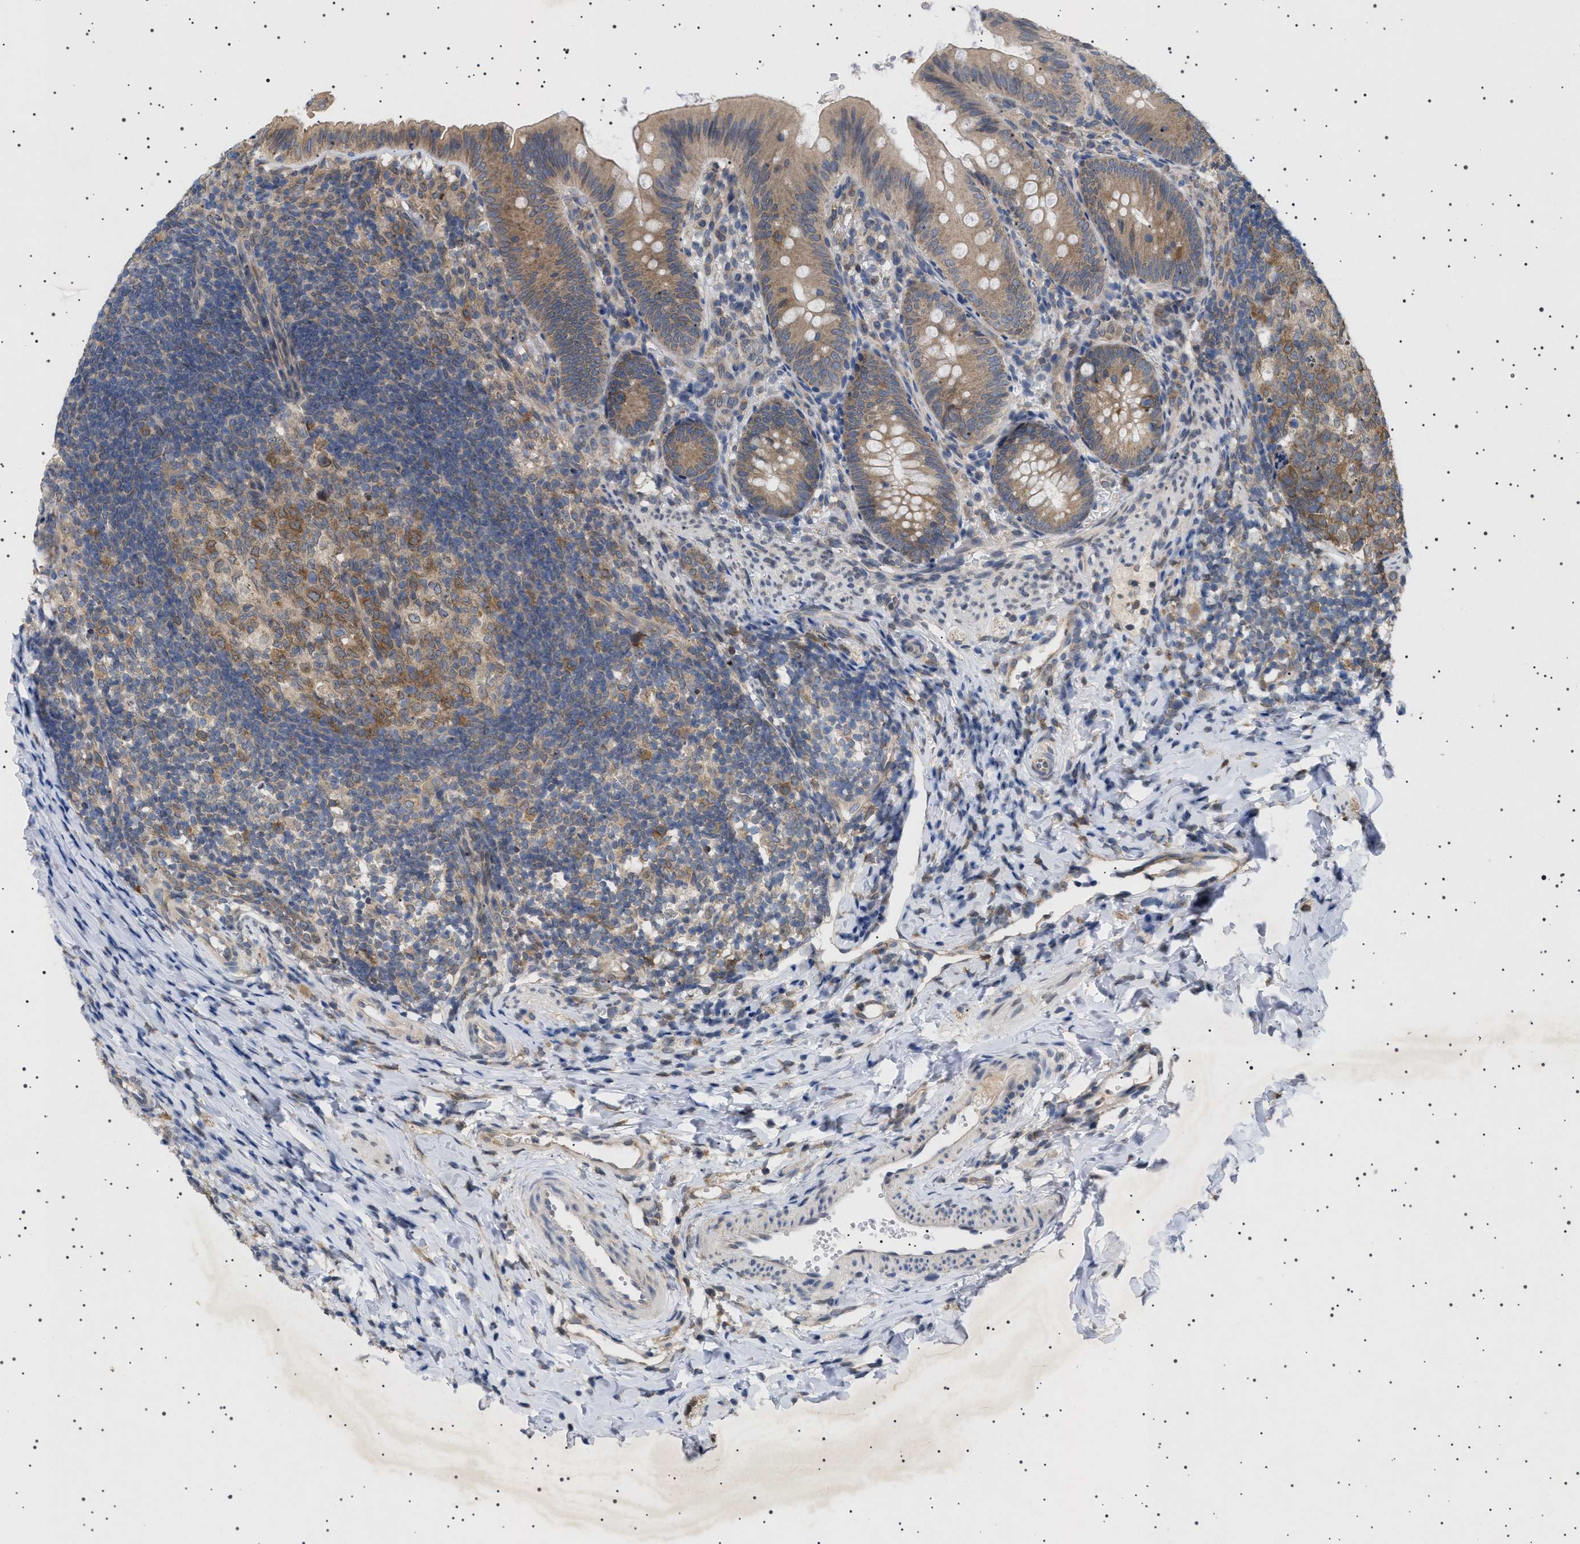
{"staining": {"intensity": "moderate", "quantity": ">75%", "location": "cytoplasmic/membranous"}, "tissue": "appendix", "cell_type": "Glandular cells", "image_type": "normal", "snomed": [{"axis": "morphology", "description": "Normal tissue, NOS"}, {"axis": "topography", "description": "Appendix"}], "caption": "High-magnification brightfield microscopy of benign appendix stained with DAB (3,3'-diaminobenzidine) (brown) and counterstained with hematoxylin (blue). glandular cells exhibit moderate cytoplasmic/membranous positivity is seen in approximately>75% of cells. (brown staining indicates protein expression, while blue staining denotes nuclei).", "gene": "NUP93", "patient": {"sex": "male", "age": 1}}